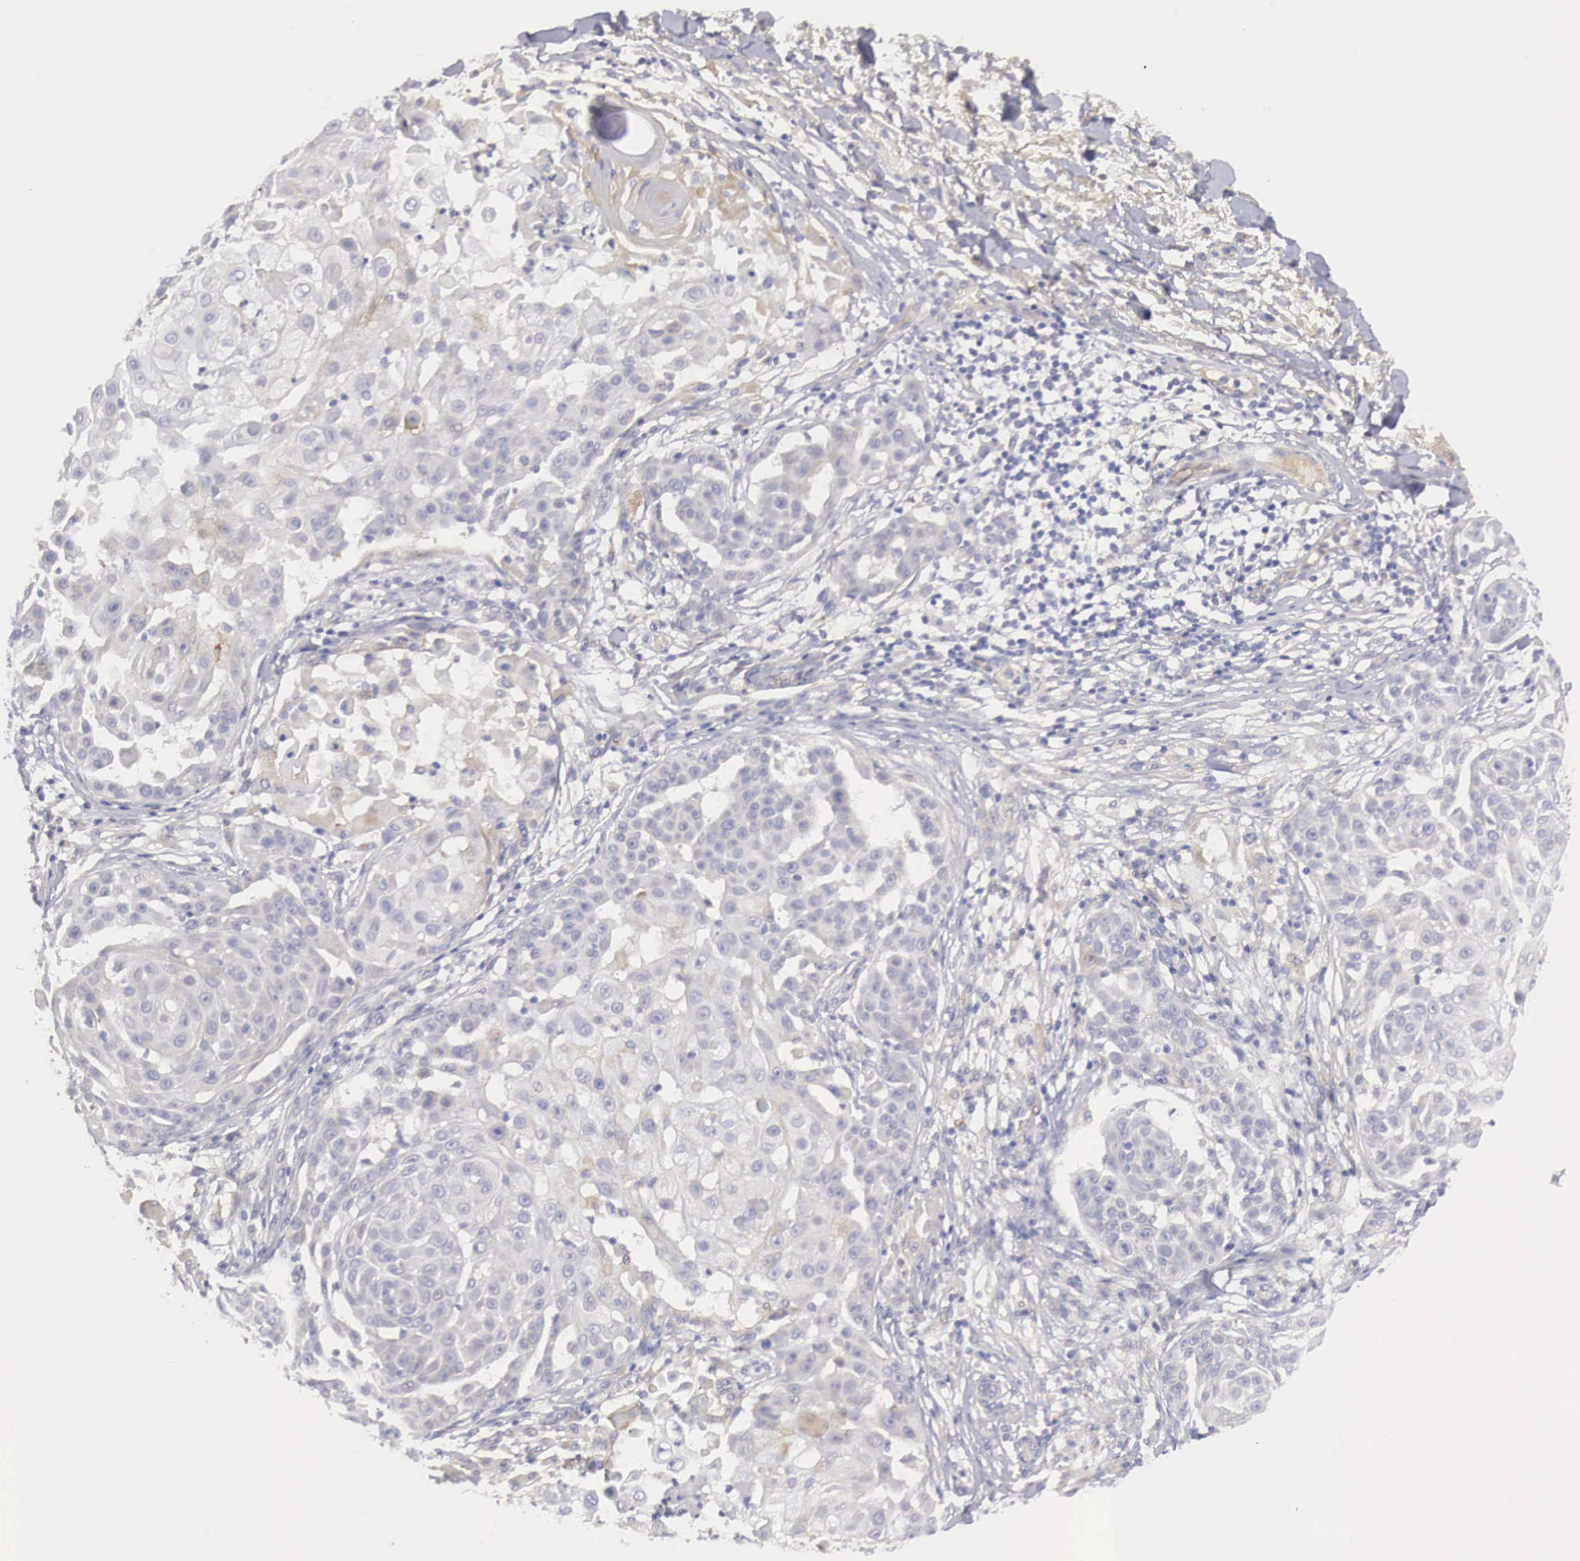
{"staining": {"intensity": "negative", "quantity": "none", "location": "none"}, "tissue": "skin cancer", "cell_type": "Tumor cells", "image_type": "cancer", "snomed": [{"axis": "morphology", "description": "Squamous cell carcinoma, NOS"}, {"axis": "topography", "description": "Skin"}], "caption": "Histopathology image shows no significant protein expression in tumor cells of skin squamous cell carcinoma. (DAB immunohistochemistry visualized using brightfield microscopy, high magnification).", "gene": "KLHDC7B", "patient": {"sex": "female", "age": 57}}